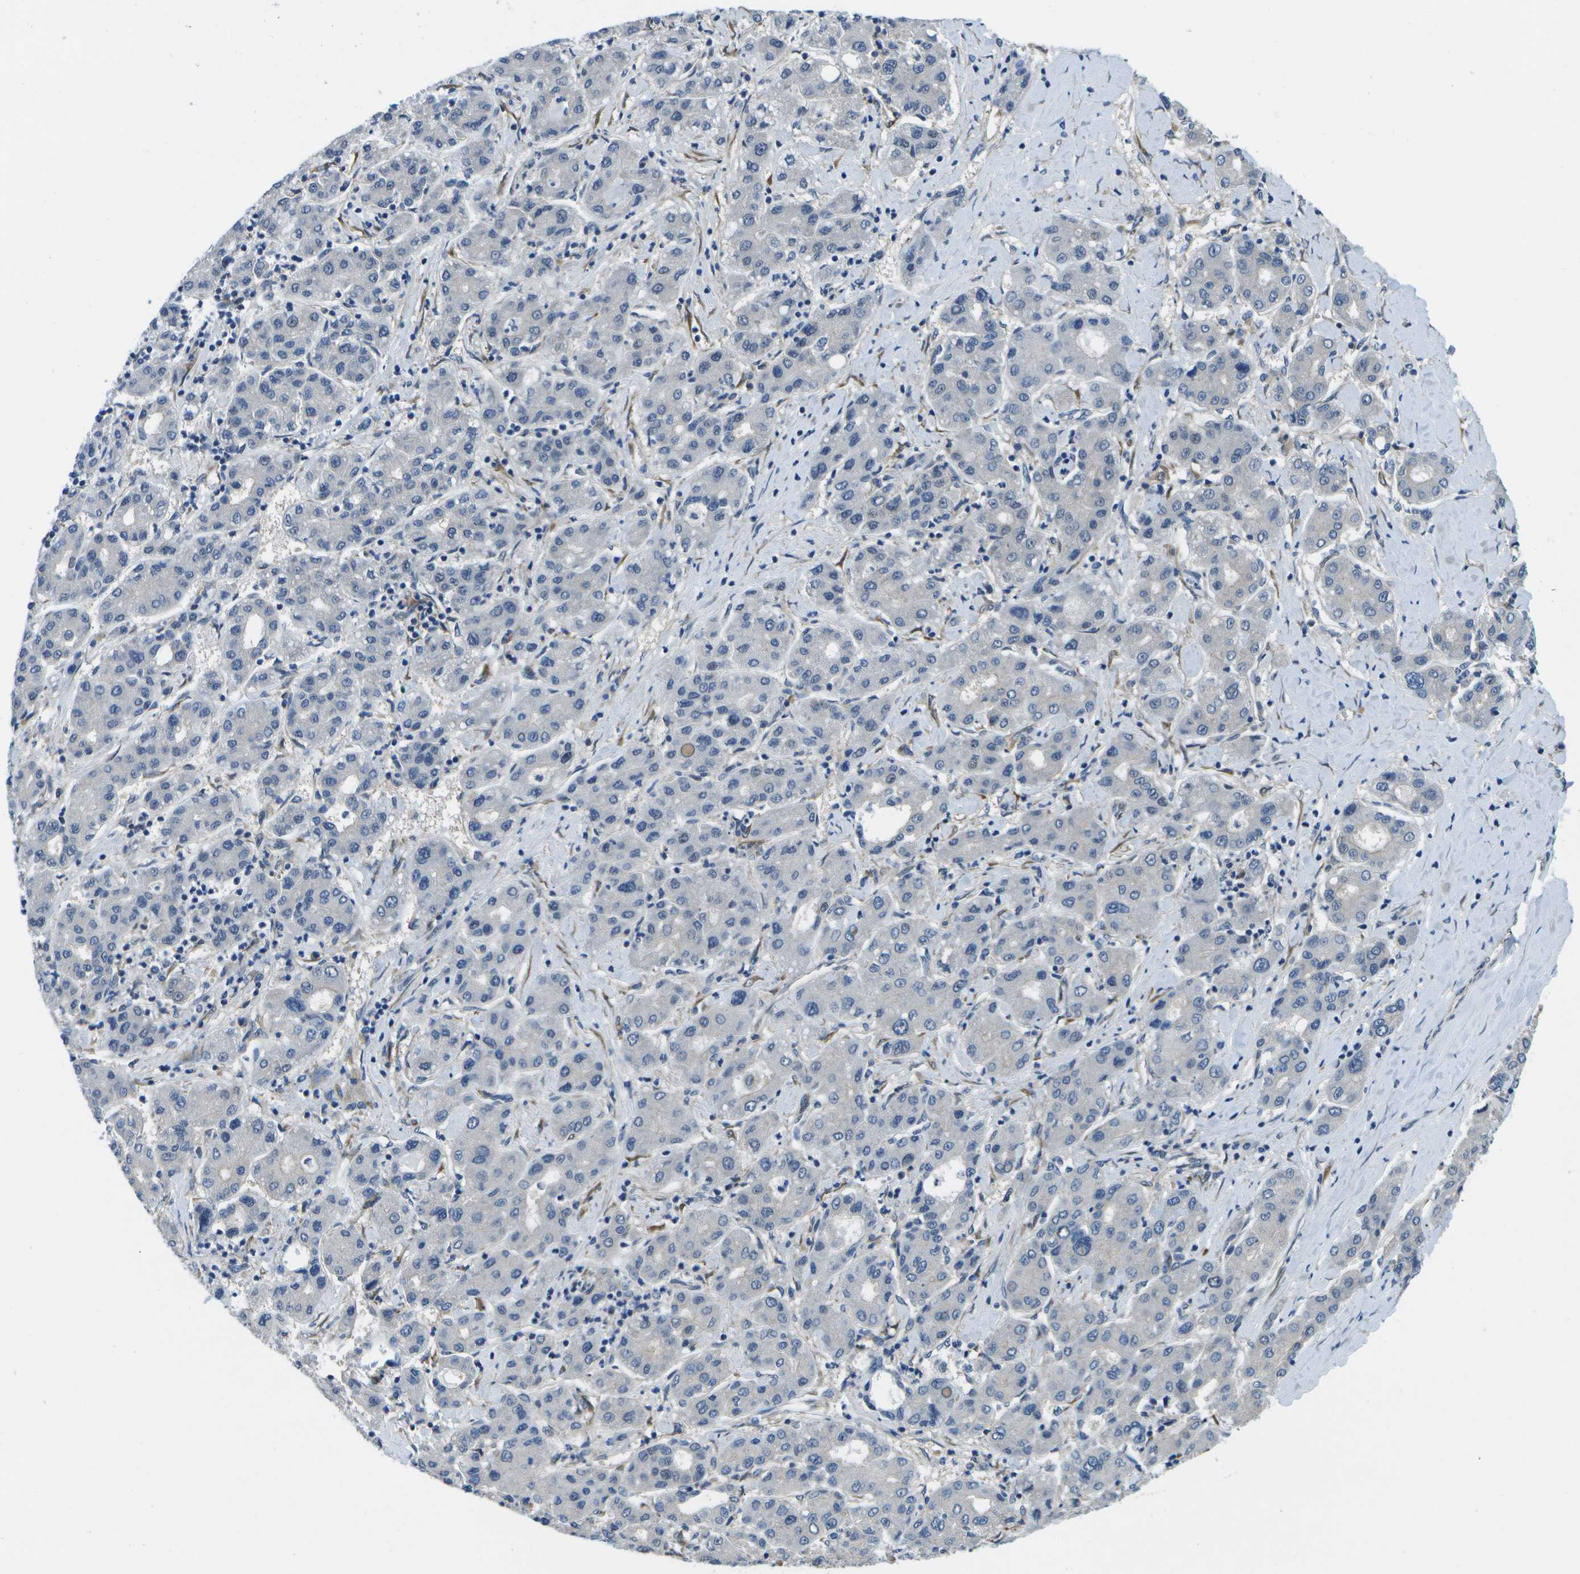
{"staining": {"intensity": "negative", "quantity": "none", "location": "none"}, "tissue": "liver cancer", "cell_type": "Tumor cells", "image_type": "cancer", "snomed": [{"axis": "morphology", "description": "Carcinoma, Hepatocellular, NOS"}, {"axis": "topography", "description": "Liver"}], "caption": "IHC histopathology image of human liver hepatocellular carcinoma stained for a protein (brown), which demonstrates no staining in tumor cells.", "gene": "P3H1", "patient": {"sex": "male", "age": 65}}